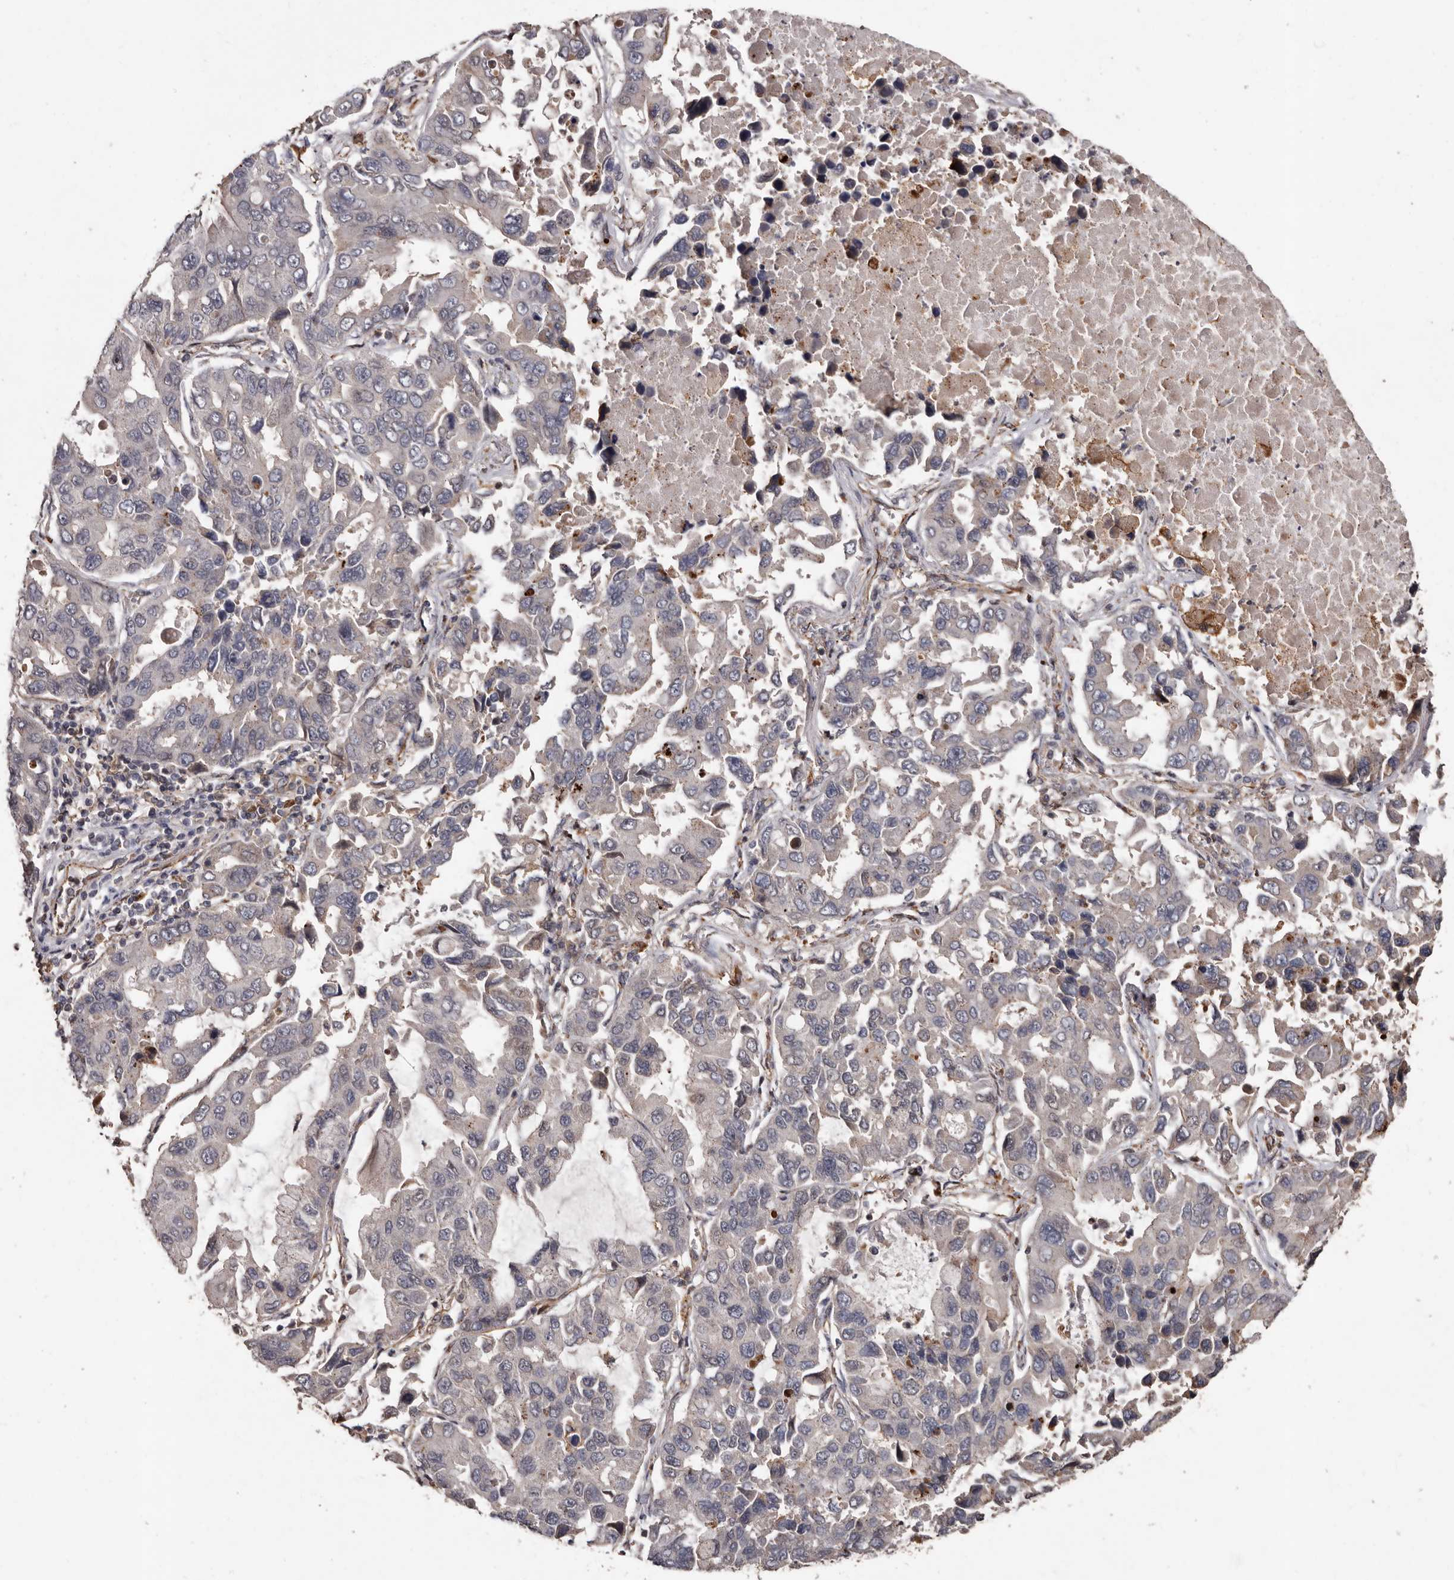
{"staining": {"intensity": "negative", "quantity": "none", "location": "none"}, "tissue": "lung cancer", "cell_type": "Tumor cells", "image_type": "cancer", "snomed": [{"axis": "morphology", "description": "Adenocarcinoma, NOS"}, {"axis": "topography", "description": "Lung"}], "caption": "The histopathology image exhibits no staining of tumor cells in lung adenocarcinoma.", "gene": "BRAT1", "patient": {"sex": "male", "age": 64}}